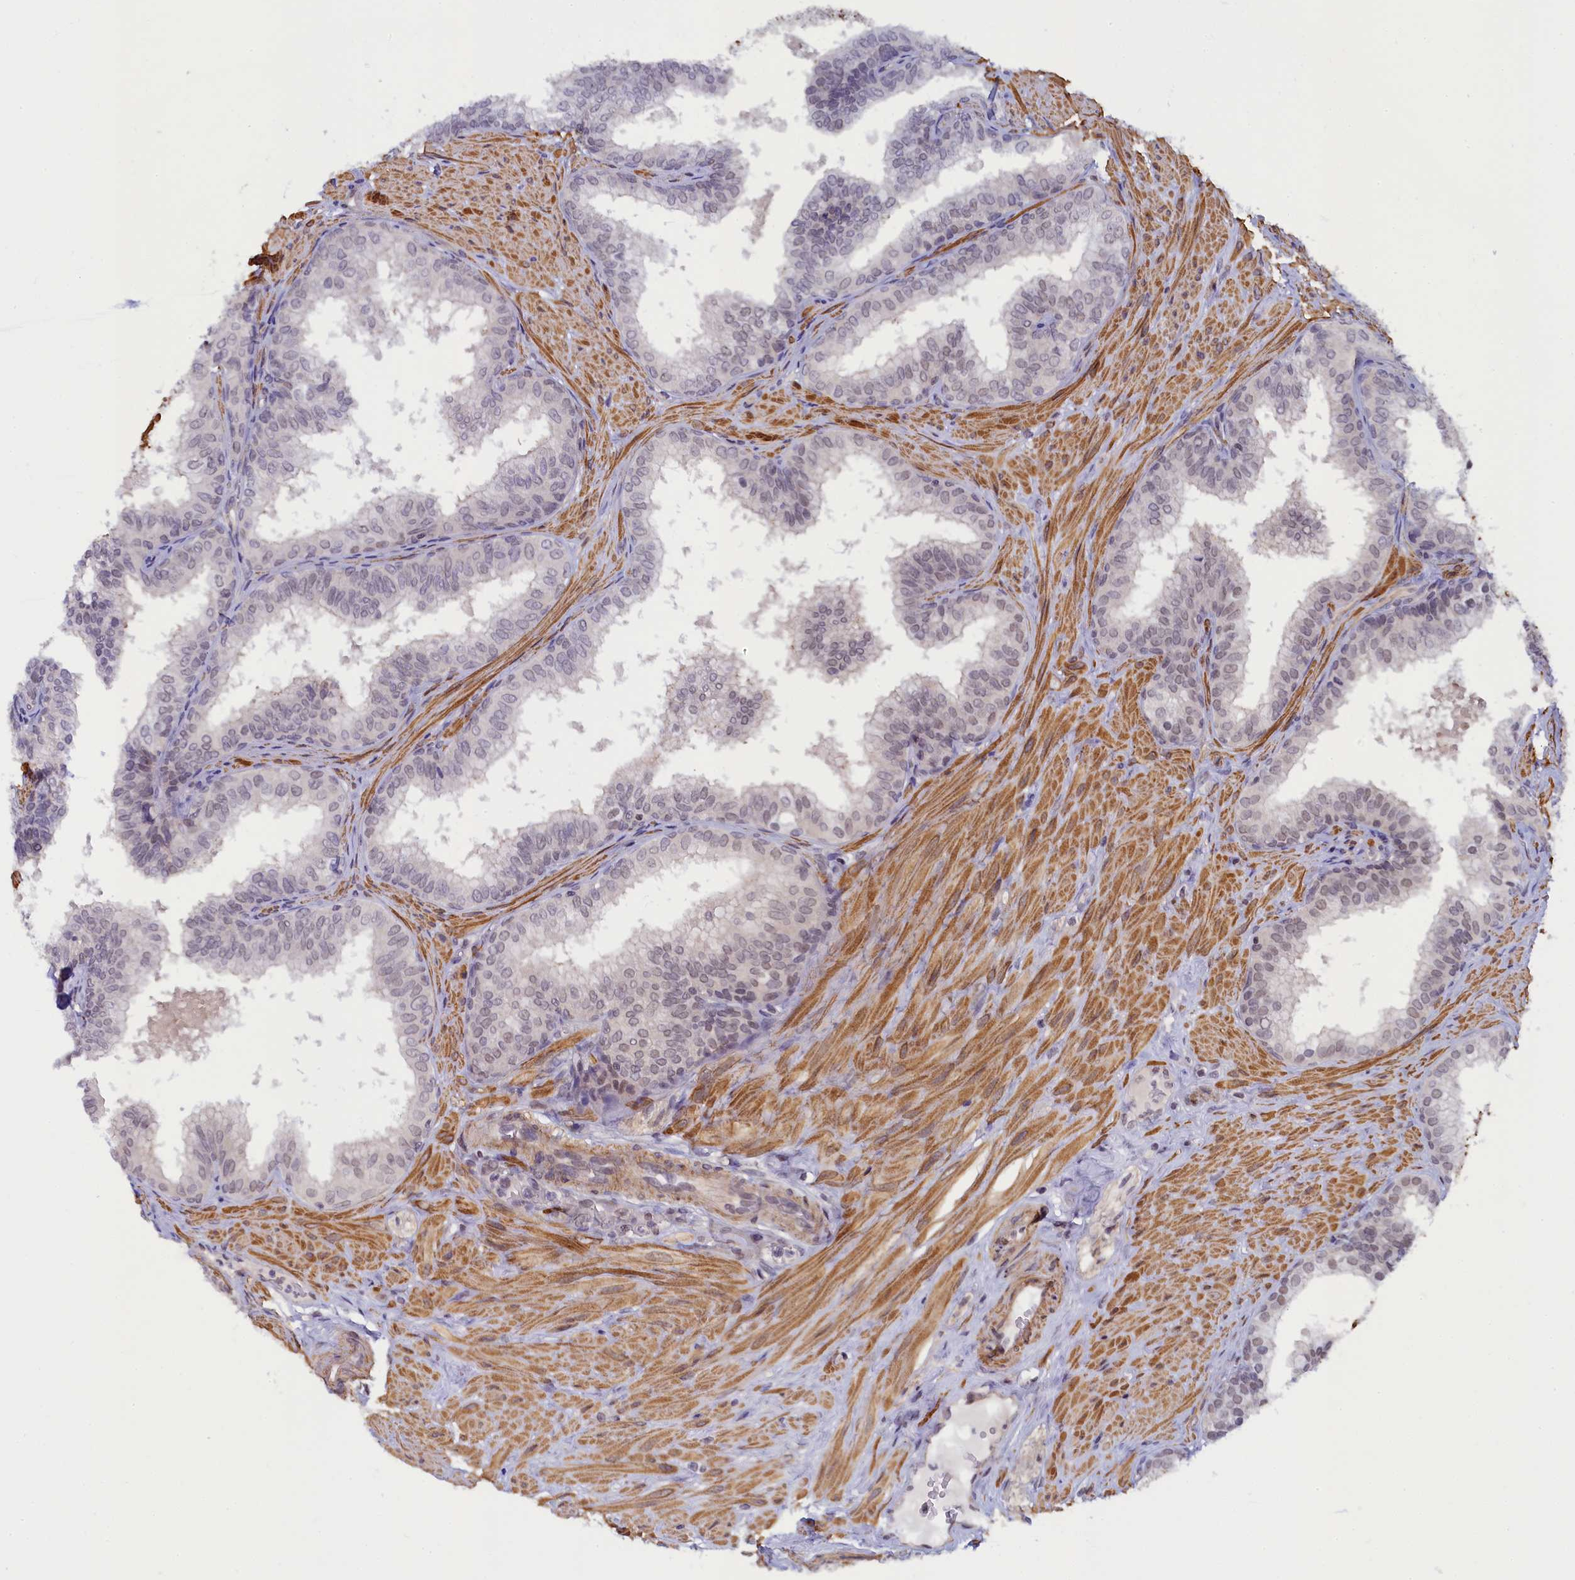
{"staining": {"intensity": "moderate", "quantity": "<25%", "location": "nuclear"}, "tissue": "prostate", "cell_type": "Glandular cells", "image_type": "normal", "snomed": [{"axis": "morphology", "description": "Normal tissue, NOS"}, {"axis": "topography", "description": "Prostate"}], "caption": "Immunohistochemistry (IHC) (DAB) staining of normal human prostate demonstrates moderate nuclear protein expression in approximately <25% of glandular cells. The staining is performed using DAB brown chromogen to label protein expression. The nuclei are counter-stained blue using hematoxylin.", "gene": "INTS14", "patient": {"sex": "male", "age": 60}}